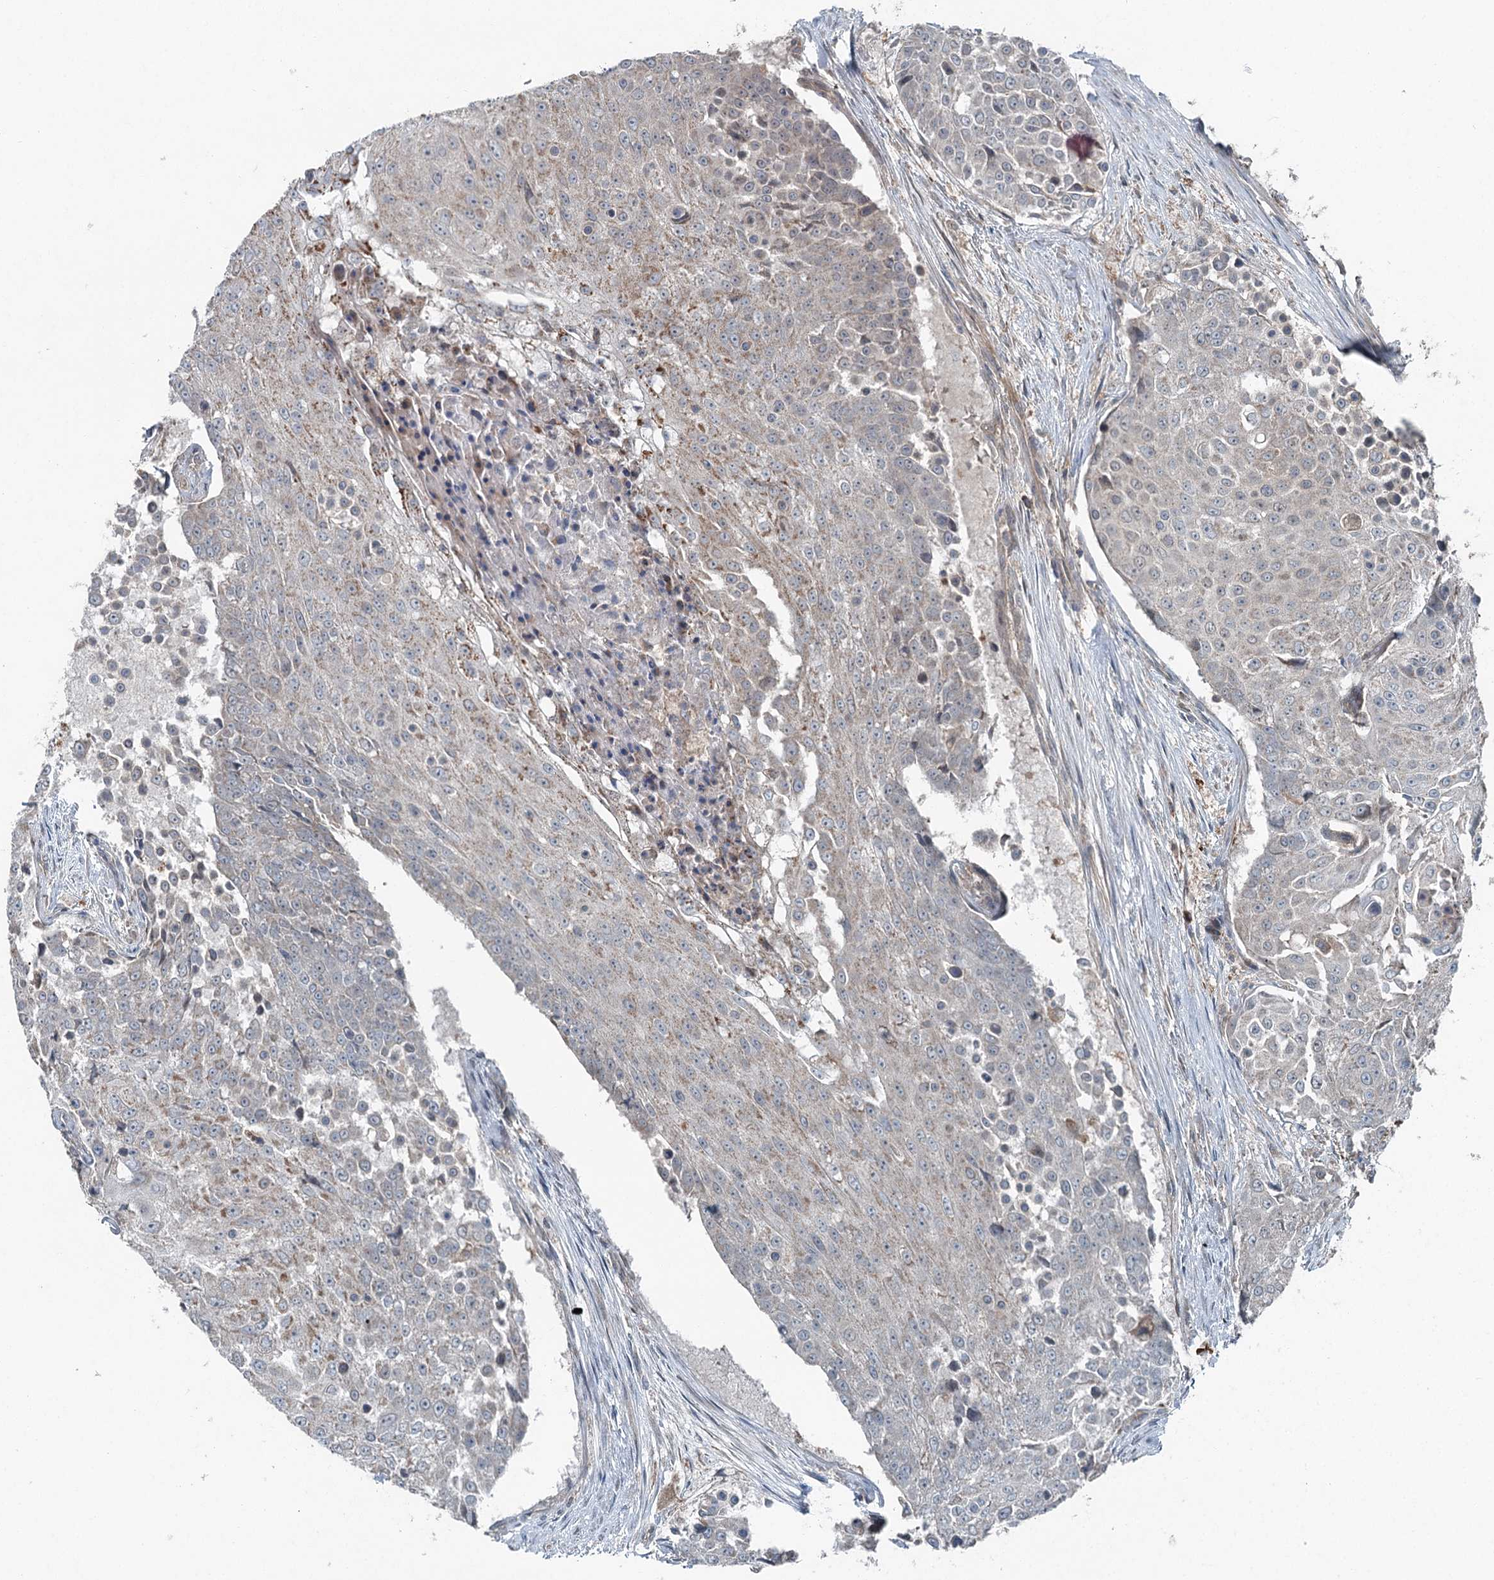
{"staining": {"intensity": "weak", "quantity": "25%-75%", "location": "cytoplasmic/membranous"}, "tissue": "urothelial cancer", "cell_type": "Tumor cells", "image_type": "cancer", "snomed": [{"axis": "morphology", "description": "Urothelial carcinoma, High grade"}, {"axis": "topography", "description": "Urinary bladder"}], "caption": "Immunohistochemistry image of urothelial cancer stained for a protein (brown), which shows low levels of weak cytoplasmic/membranous expression in approximately 25%-75% of tumor cells.", "gene": "SKIC3", "patient": {"sex": "female", "age": 63}}